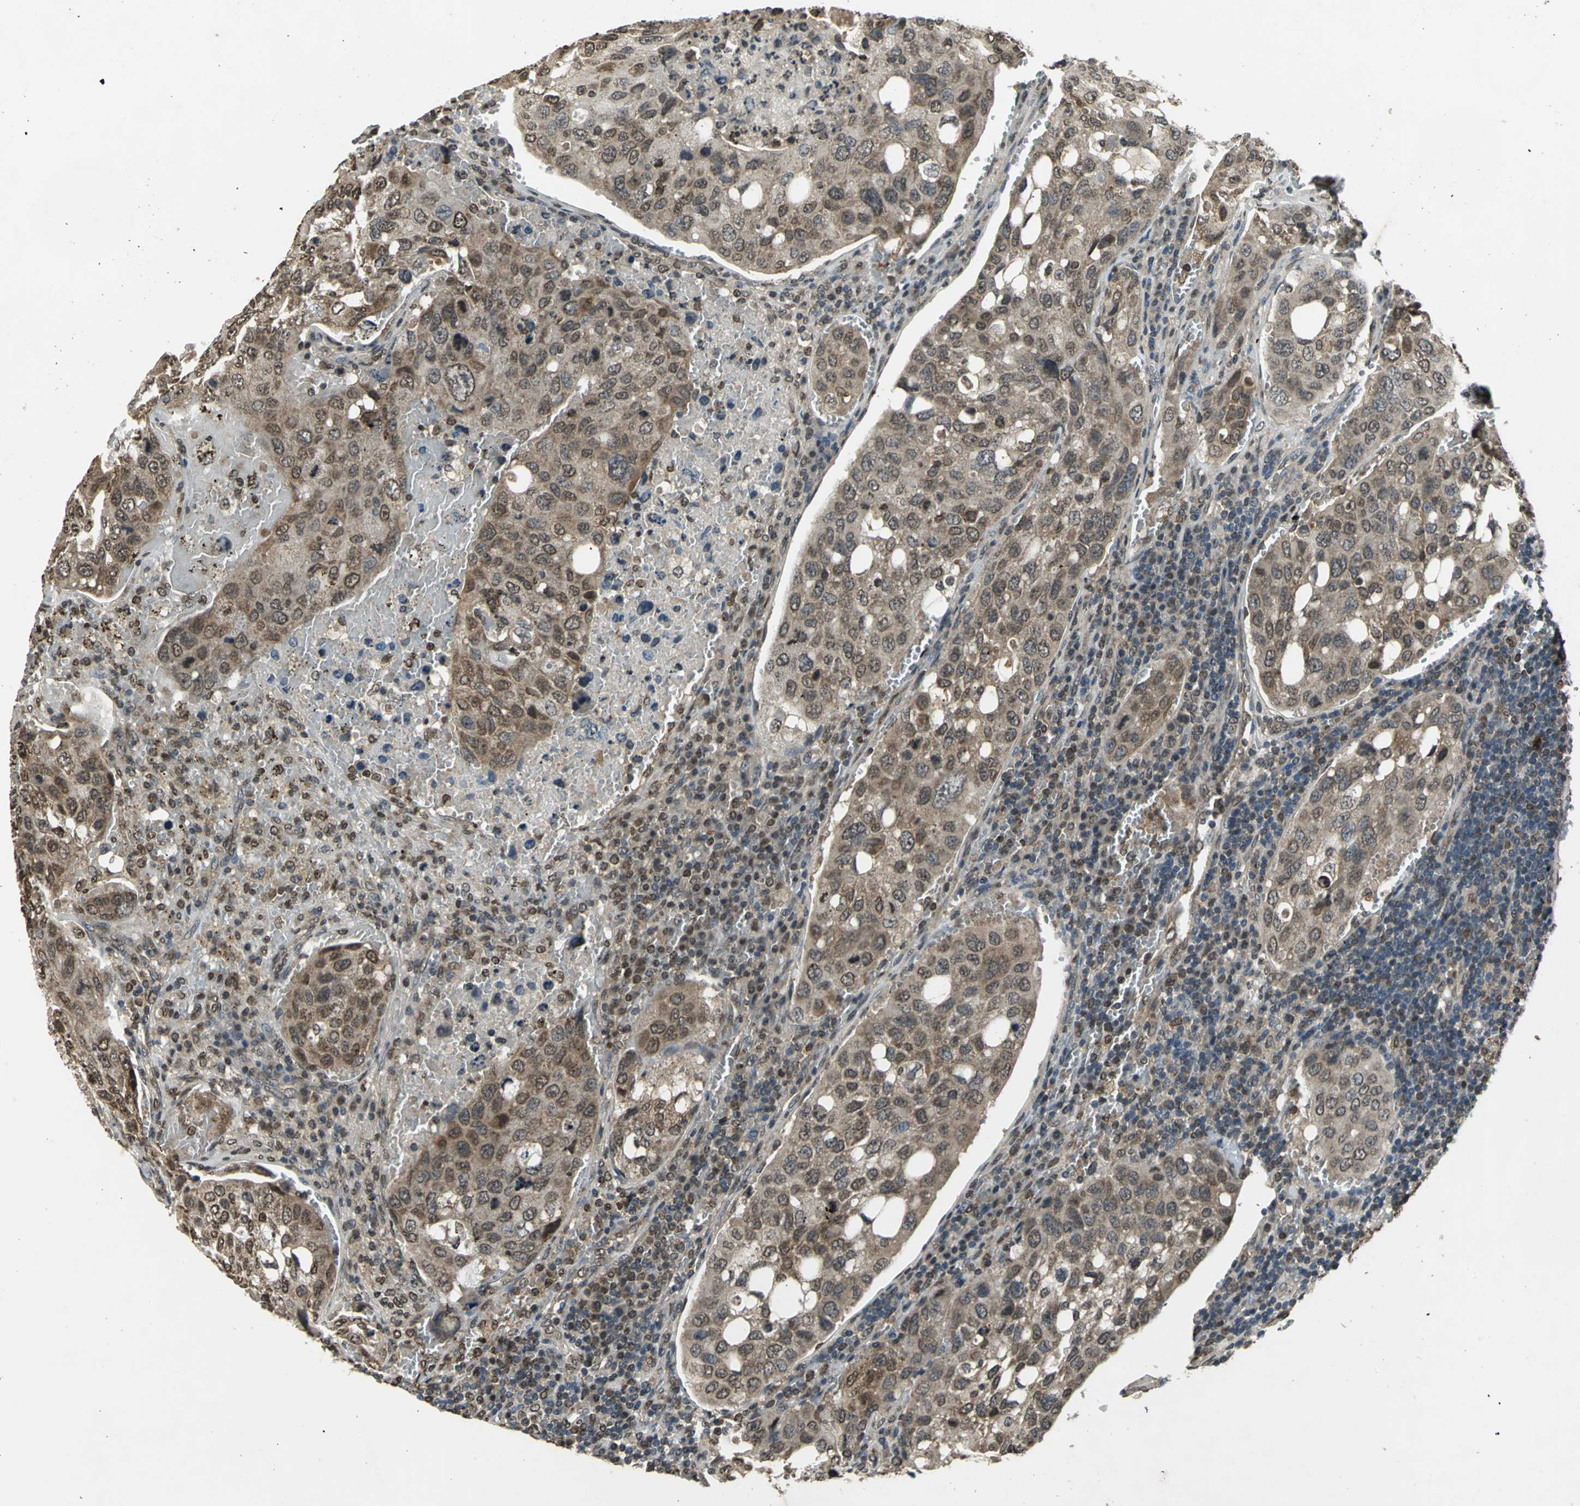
{"staining": {"intensity": "moderate", "quantity": ">75%", "location": "cytoplasmic/membranous,nuclear"}, "tissue": "urothelial cancer", "cell_type": "Tumor cells", "image_type": "cancer", "snomed": [{"axis": "morphology", "description": "Urothelial carcinoma, High grade"}, {"axis": "topography", "description": "Lymph node"}, {"axis": "topography", "description": "Urinary bladder"}], "caption": "Brown immunohistochemical staining in urothelial cancer demonstrates moderate cytoplasmic/membranous and nuclear positivity in approximately >75% of tumor cells. Using DAB (brown) and hematoxylin (blue) stains, captured at high magnification using brightfield microscopy.", "gene": "AHR", "patient": {"sex": "male", "age": 51}}